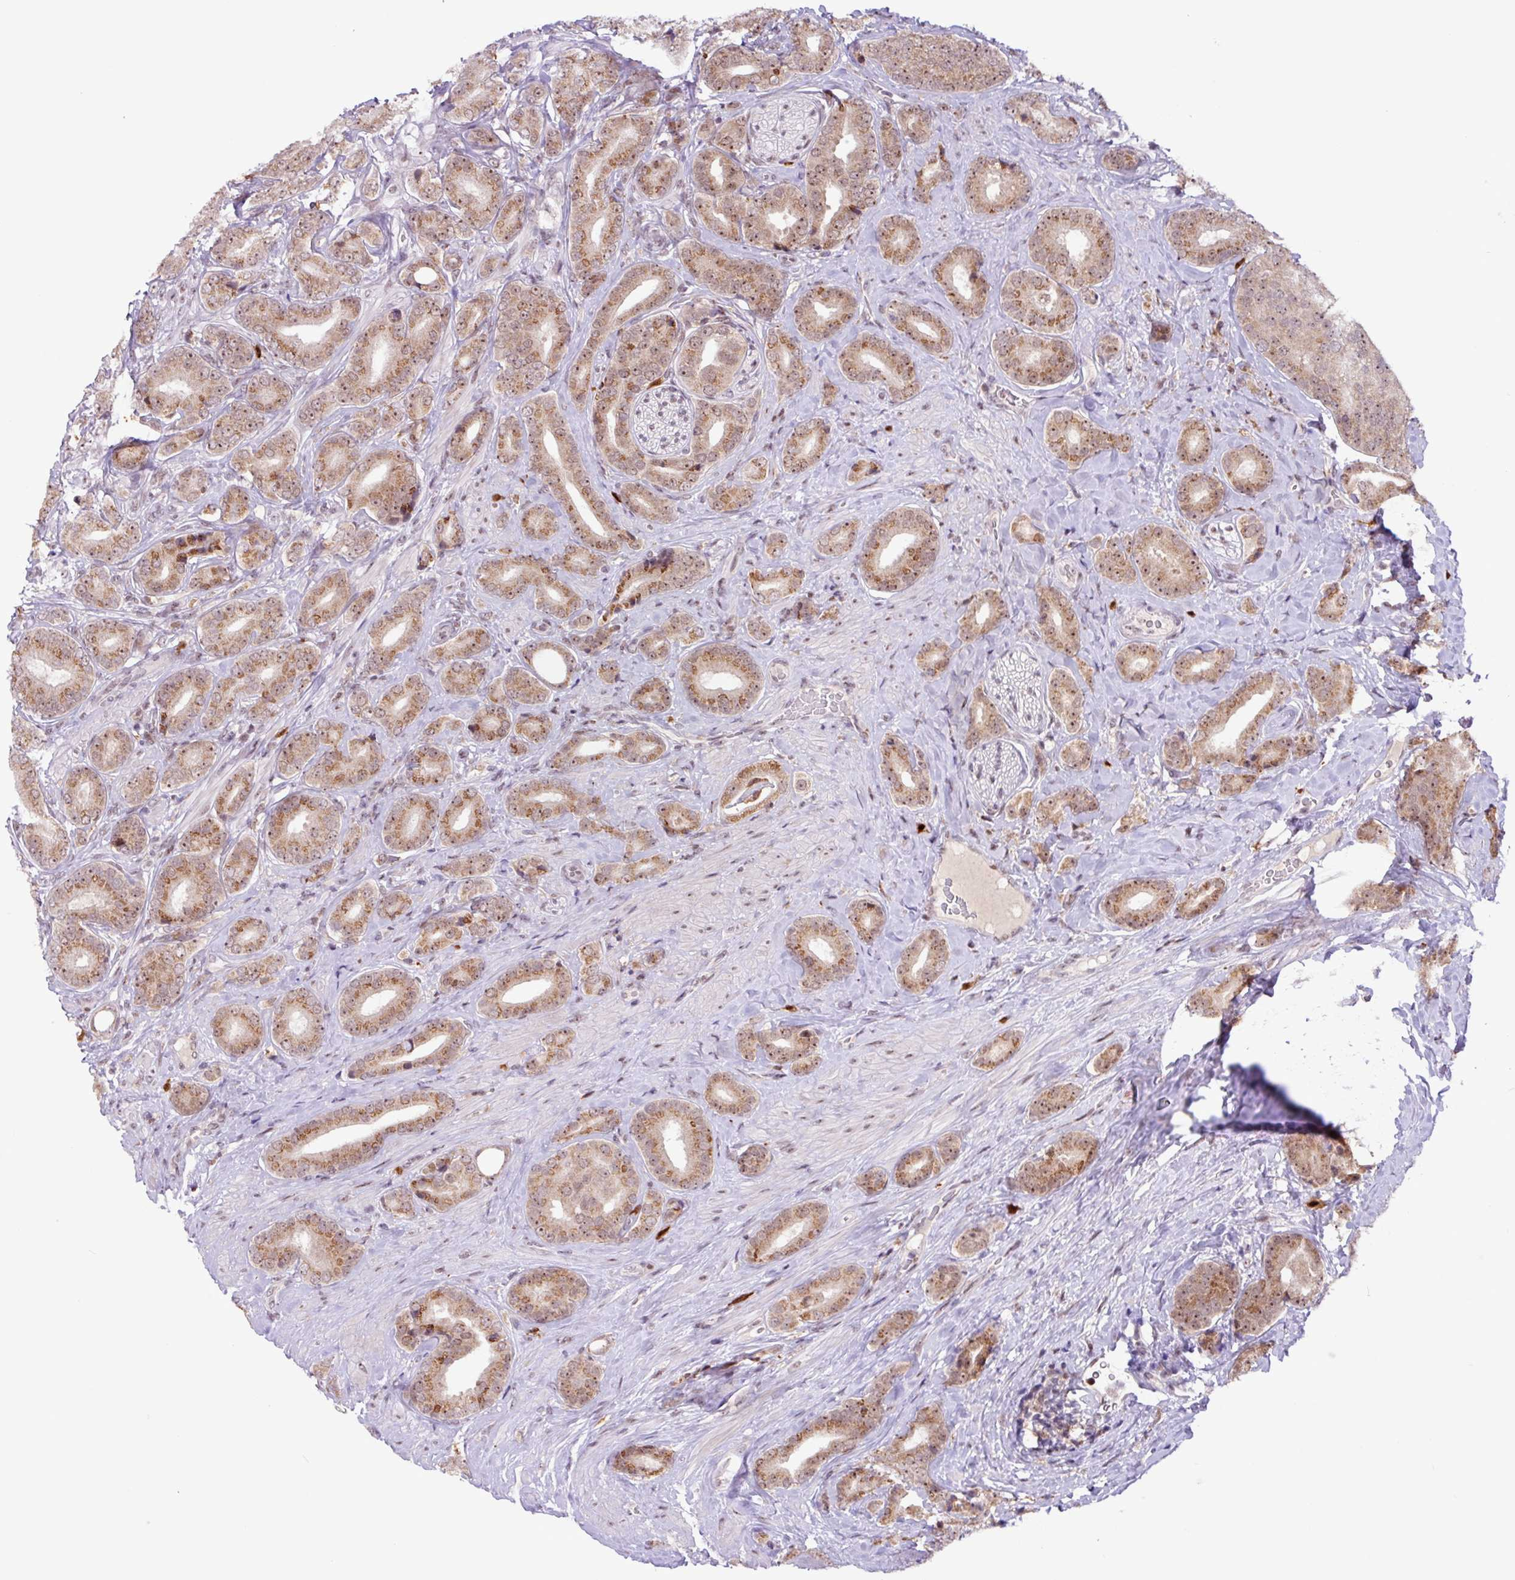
{"staining": {"intensity": "moderate", "quantity": ">75%", "location": "cytoplasmic/membranous,nuclear"}, "tissue": "prostate cancer", "cell_type": "Tumor cells", "image_type": "cancer", "snomed": [{"axis": "morphology", "description": "Adenocarcinoma, High grade"}, {"axis": "topography", "description": "Prostate"}], "caption": "Prostate cancer (adenocarcinoma (high-grade)) stained with immunohistochemistry demonstrates moderate cytoplasmic/membranous and nuclear positivity in about >75% of tumor cells. (DAB (3,3'-diaminobenzidine) IHC with brightfield microscopy, high magnification).", "gene": "BRD3", "patient": {"sex": "male", "age": 63}}